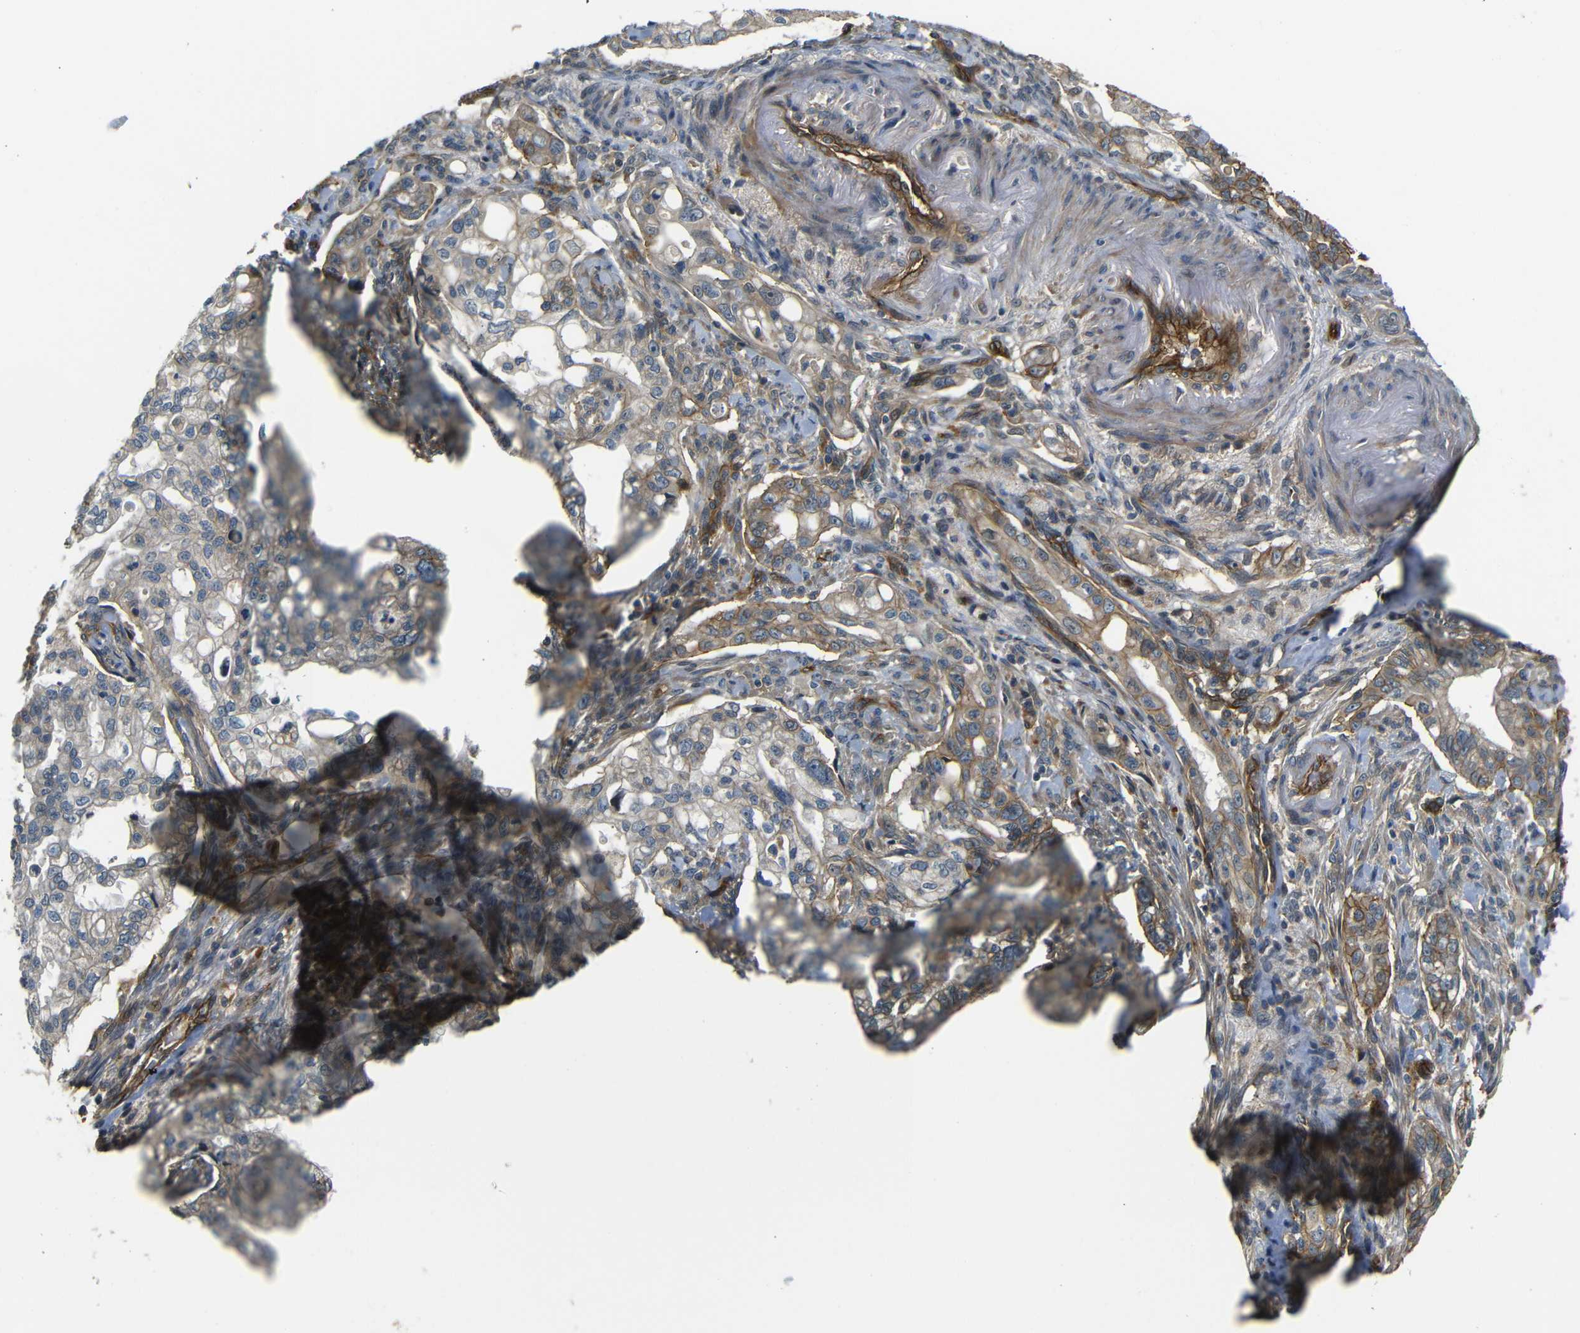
{"staining": {"intensity": "moderate", "quantity": "25%-75%", "location": "cytoplasmic/membranous"}, "tissue": "pancreatic cancer", "cell_type": "Tumor cells", "image_type": "cancer", "snomed": [{"axis": "morphology", "description": "Normal tissue, NOS"}, {"axis": "topography", "description": "Pancreas"}], "caption": "Brown immunohistochemical staining in human pancreatic cancer exhibits moderate cytoplasmic/membranous positivity in approximately 25%-75% of tumor cells.", "gene": "RELL1", "patient": {"sex": "male", "age": 42}}